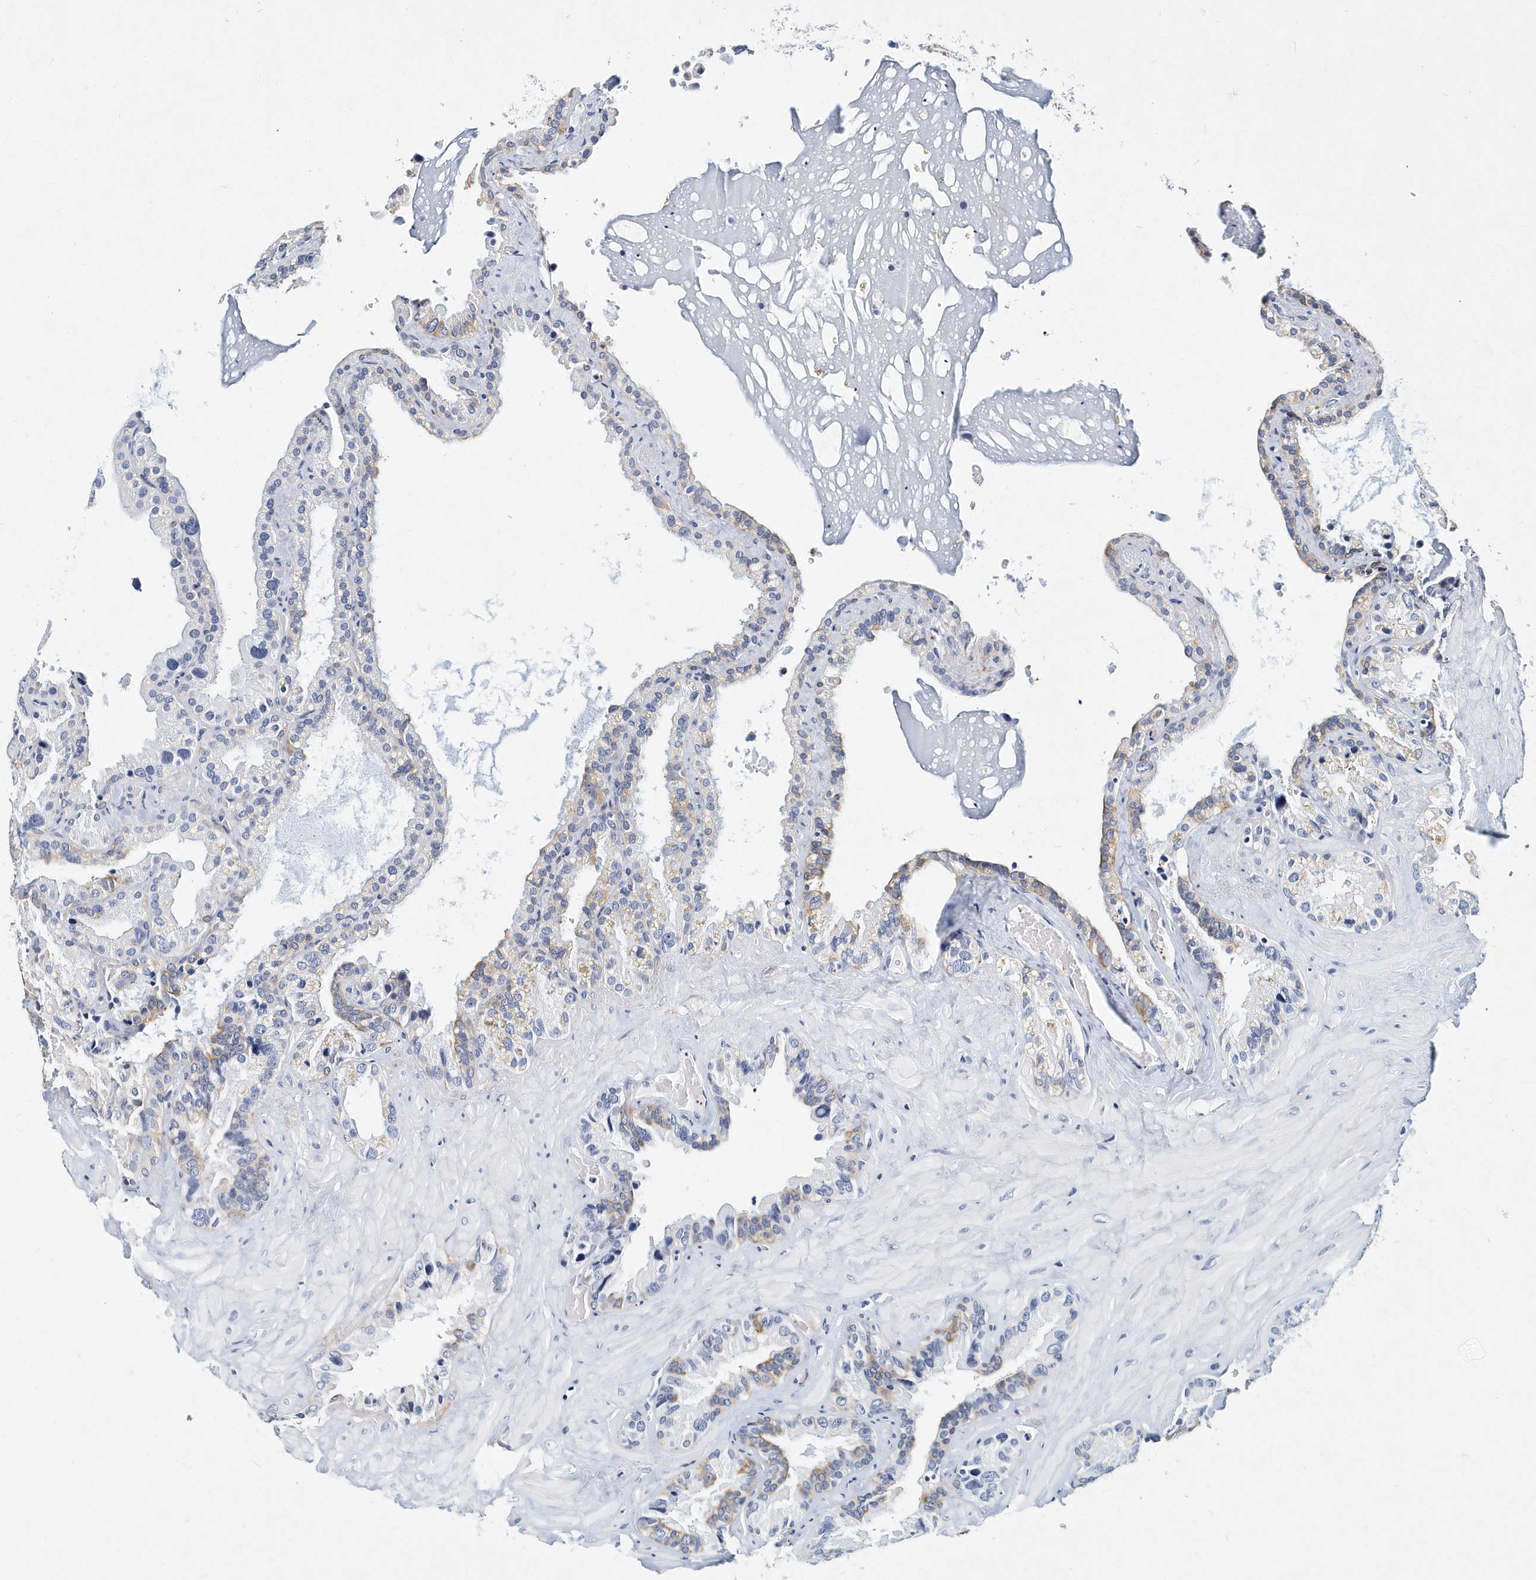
{"staining": {"intensity": "moderate", "quantity": "25%-75%", "location": "cytoplasmic/membranous"}, "tissue": "seminal vesicle", "cell_type": "Glandular cells", "image_type": "normal", "snomed": [{"axis": "morphology", "description": "Normal tissue, NOS"}, {"axis": "topography", "description": "Prostate"}, {"axis": "topography", "description": "Seminal veicle"}], "caption": "Moderate cytoplasmic/membranous expression is identified in approximately 25%-75% of glandular cells in unremarkable seminal vesicle.", "gene": "ITGA2B", "patient": {"sex": "male", "age": 68}}